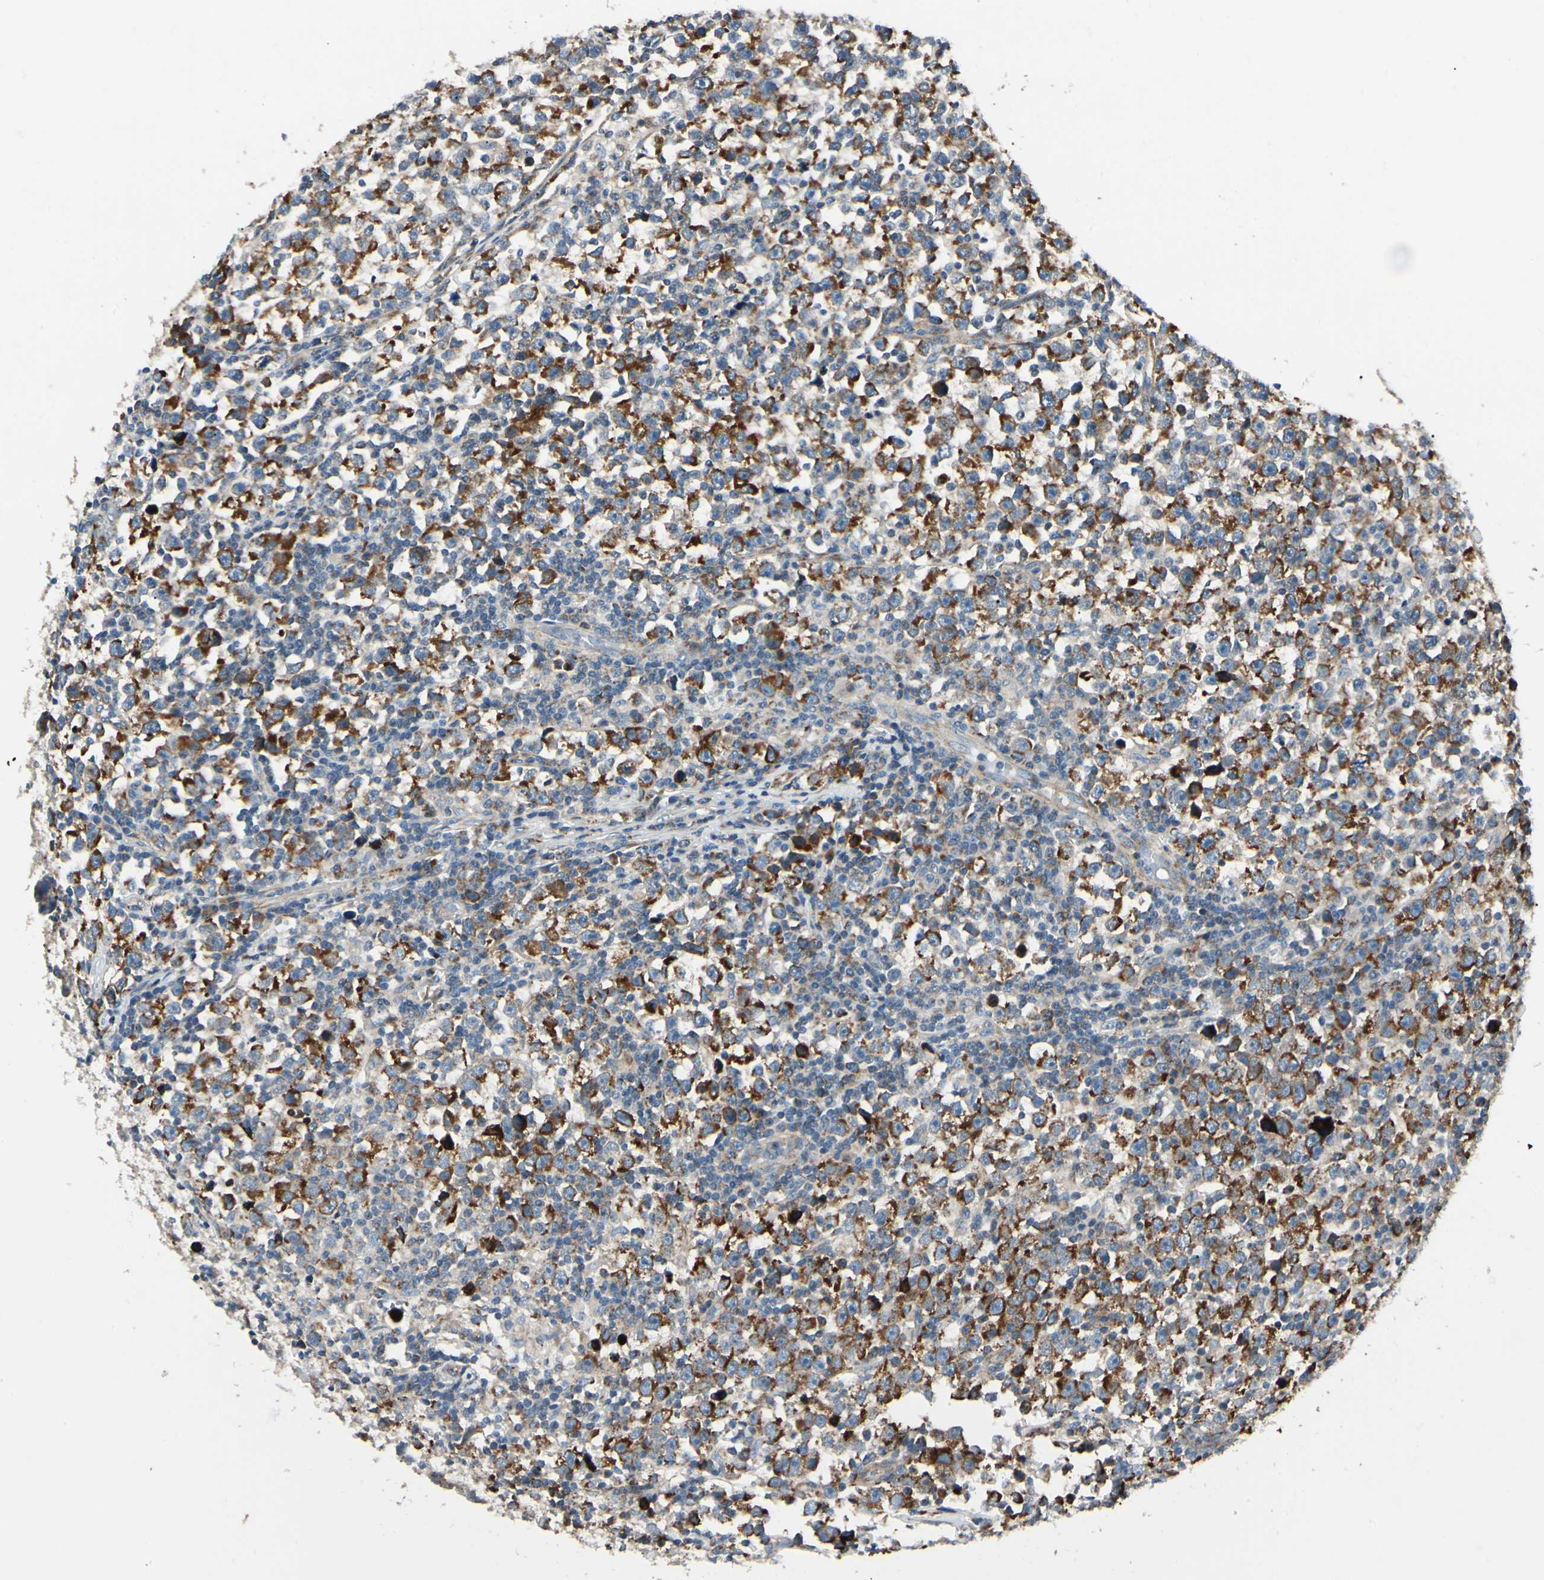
{"staining": {"intensity": "moderate", "quantity": ">75%", "location": "cytoplasmic/membranous"}, "tissue": "testis cancer", "cell_type": "Tumor cells", "image_type": "cancer", "snomed": [{"axis": "morphology", "description": "Seminoma, NOS"}, {"axis": "topography", "description": "Testis"}], "caption": "Immunohistochemical staining of human testis cancer shows moderate cytoplasmic/membranous protein expression in approximately >75% of tumor cells.", "gene": "MRPL9", "patient": {"sex": "male", "age": 43}}